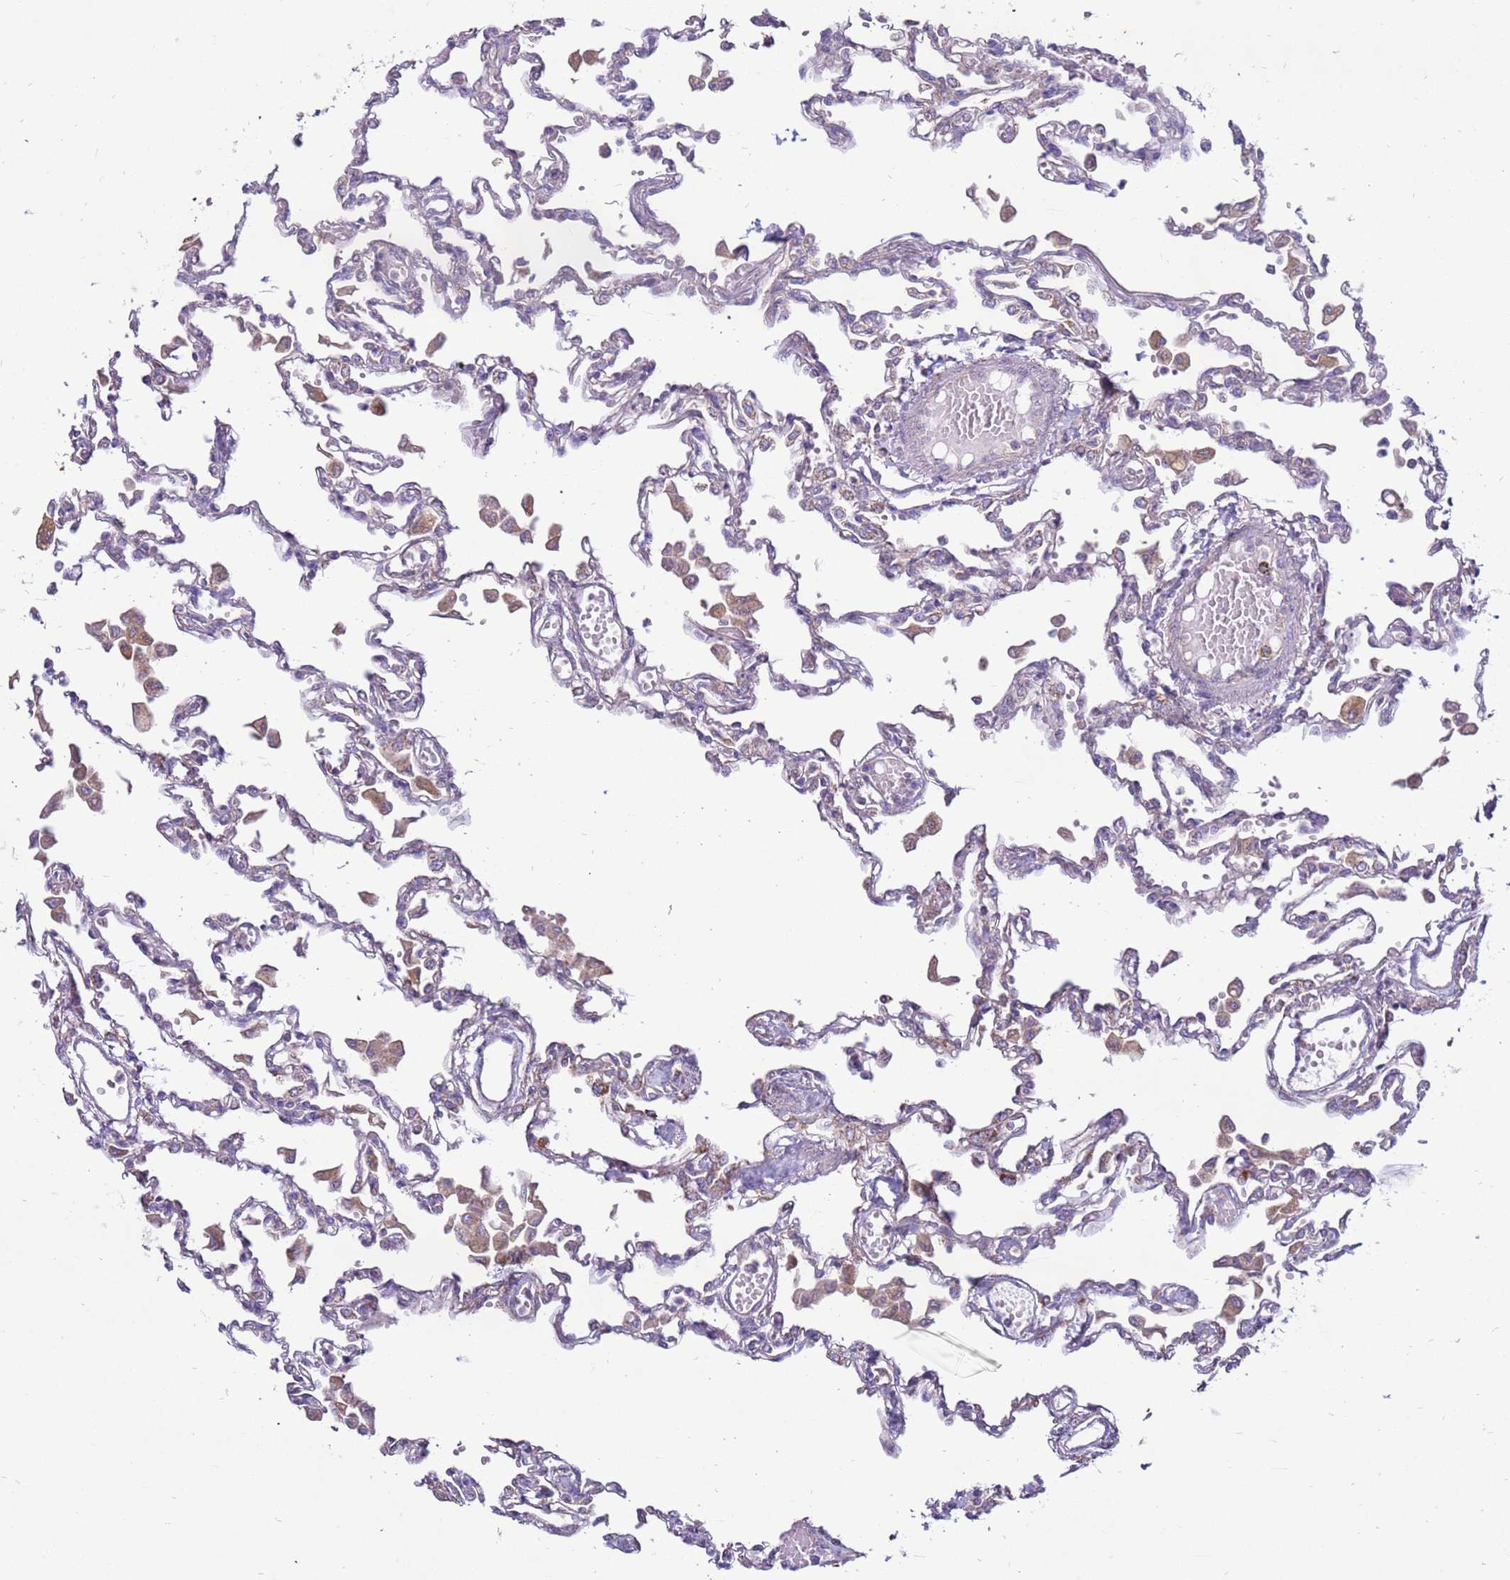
{"staining": {"intensity": "weak", "quantity": "25%-75%", "location": "cytoplasmic/membranous"}, "tissue": "lung", "cell_type": "Alveolar cells", "image_type": "normal", "snomed": [{"axis": "morphology", "description": "Normal tissue, NOS"}, {"axis": "topography", "description": "Bronchus"}, {"axis": "topography", "description": "Lung"}], "caption": "Immunohistochemical staining of unremarkable lung shows weak cytoplasmic/membranous protein staining in approximately 25%-75% of alveolar cells.", "gene": "TRAPPC4", "patient": {"sex": "female", "age": 49}}